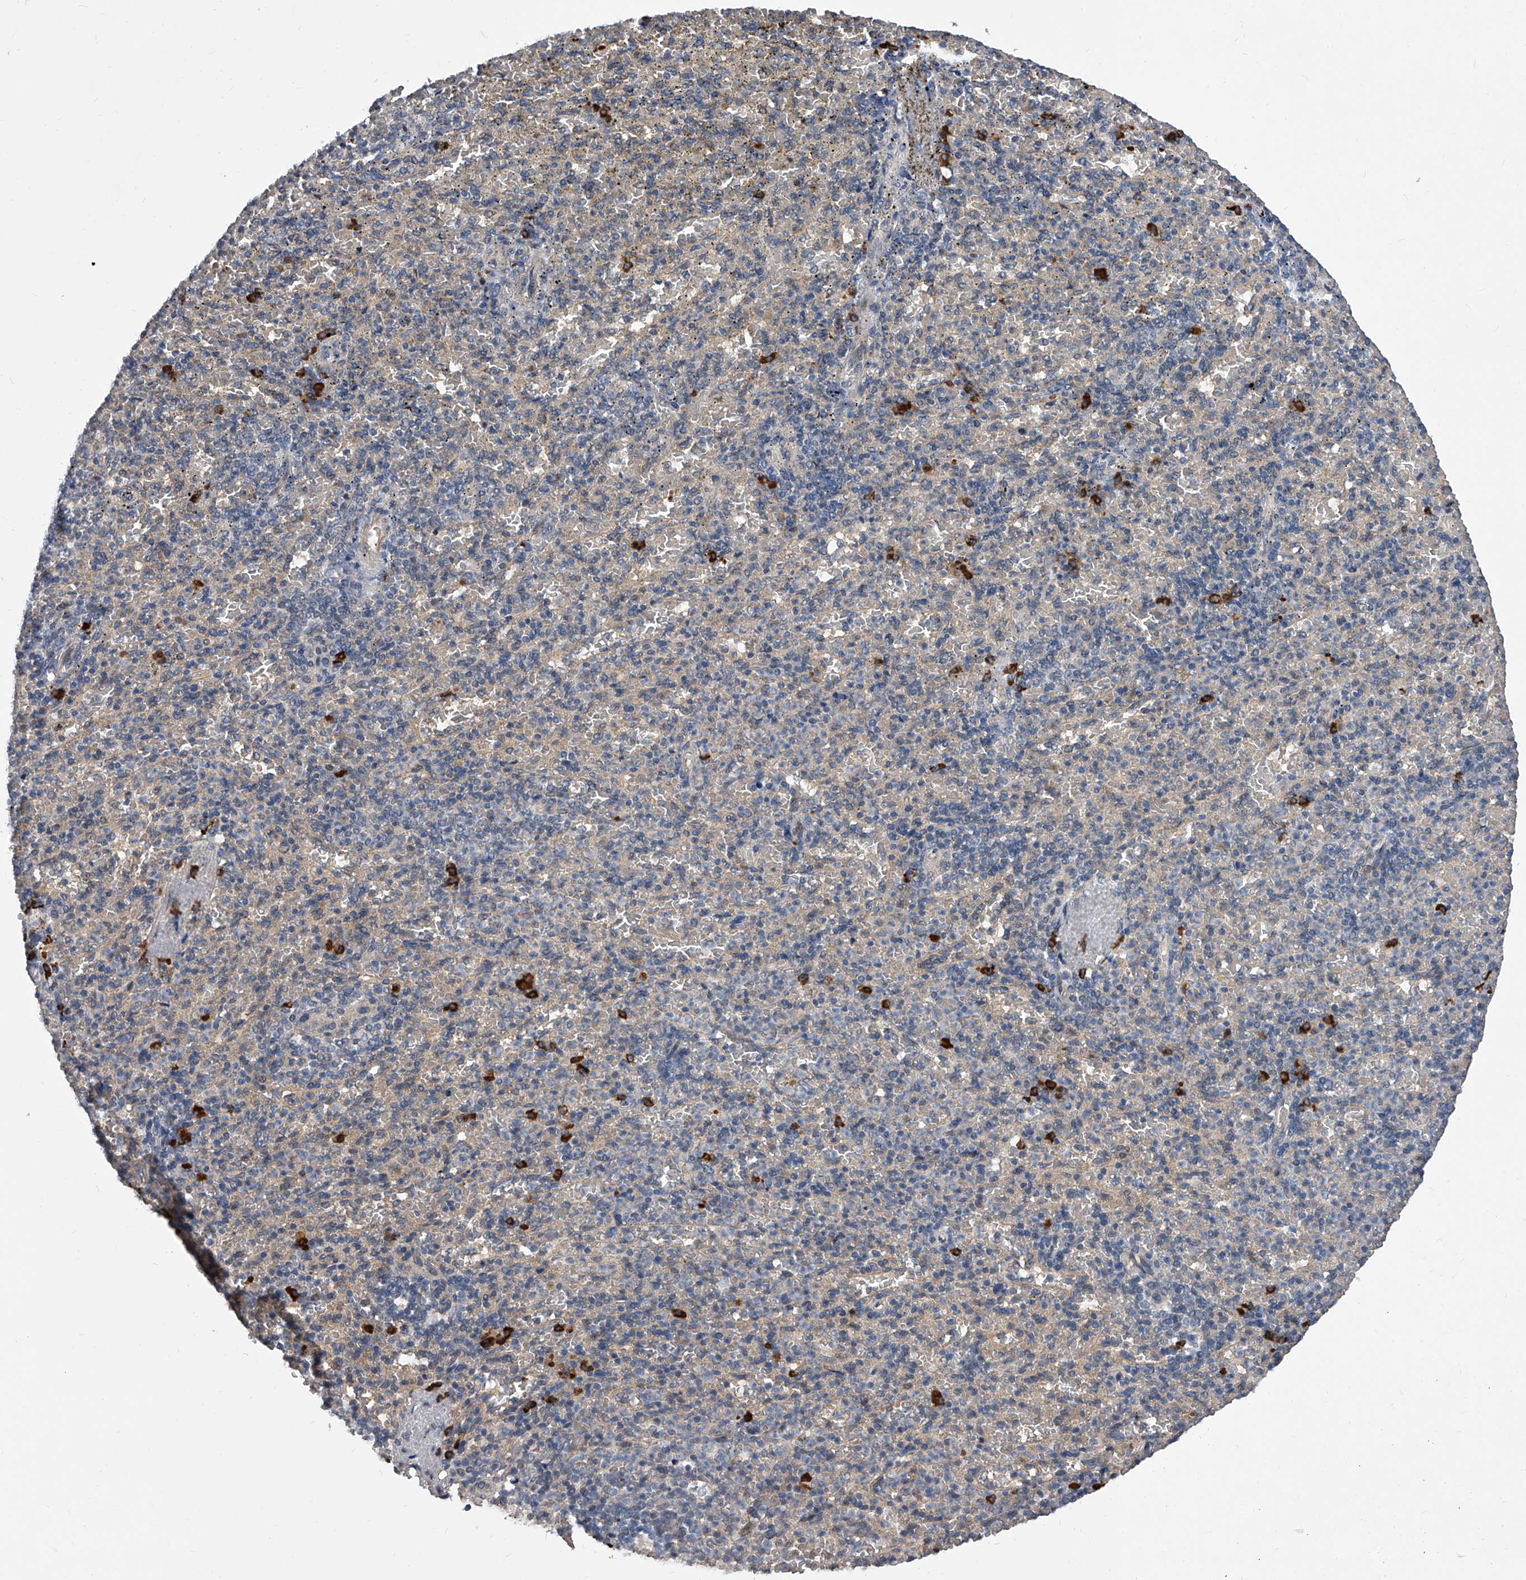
{"staining": {"intensity": "strong", "quantity": "<25%", "location": "cytoplasmic/membranous"}, "tissue": "spleen", "cell_type": "Cells in red pulp", "image_type": "normal", "snomed": [{"axis": "morphology", "description": "Normal tissue, NOS"}, {"axis": "topography", "description": "Spleen"}], "caption": "A brown stain labels strong cytoplasmic/membranous expression of a protein in cells in red pulp of benign human spleen. Ihc stains the protein of interest in brown and the nuclei are stained blue.", "gene": "ZNF25", "patient": {"sex": "female", "age": 74}}